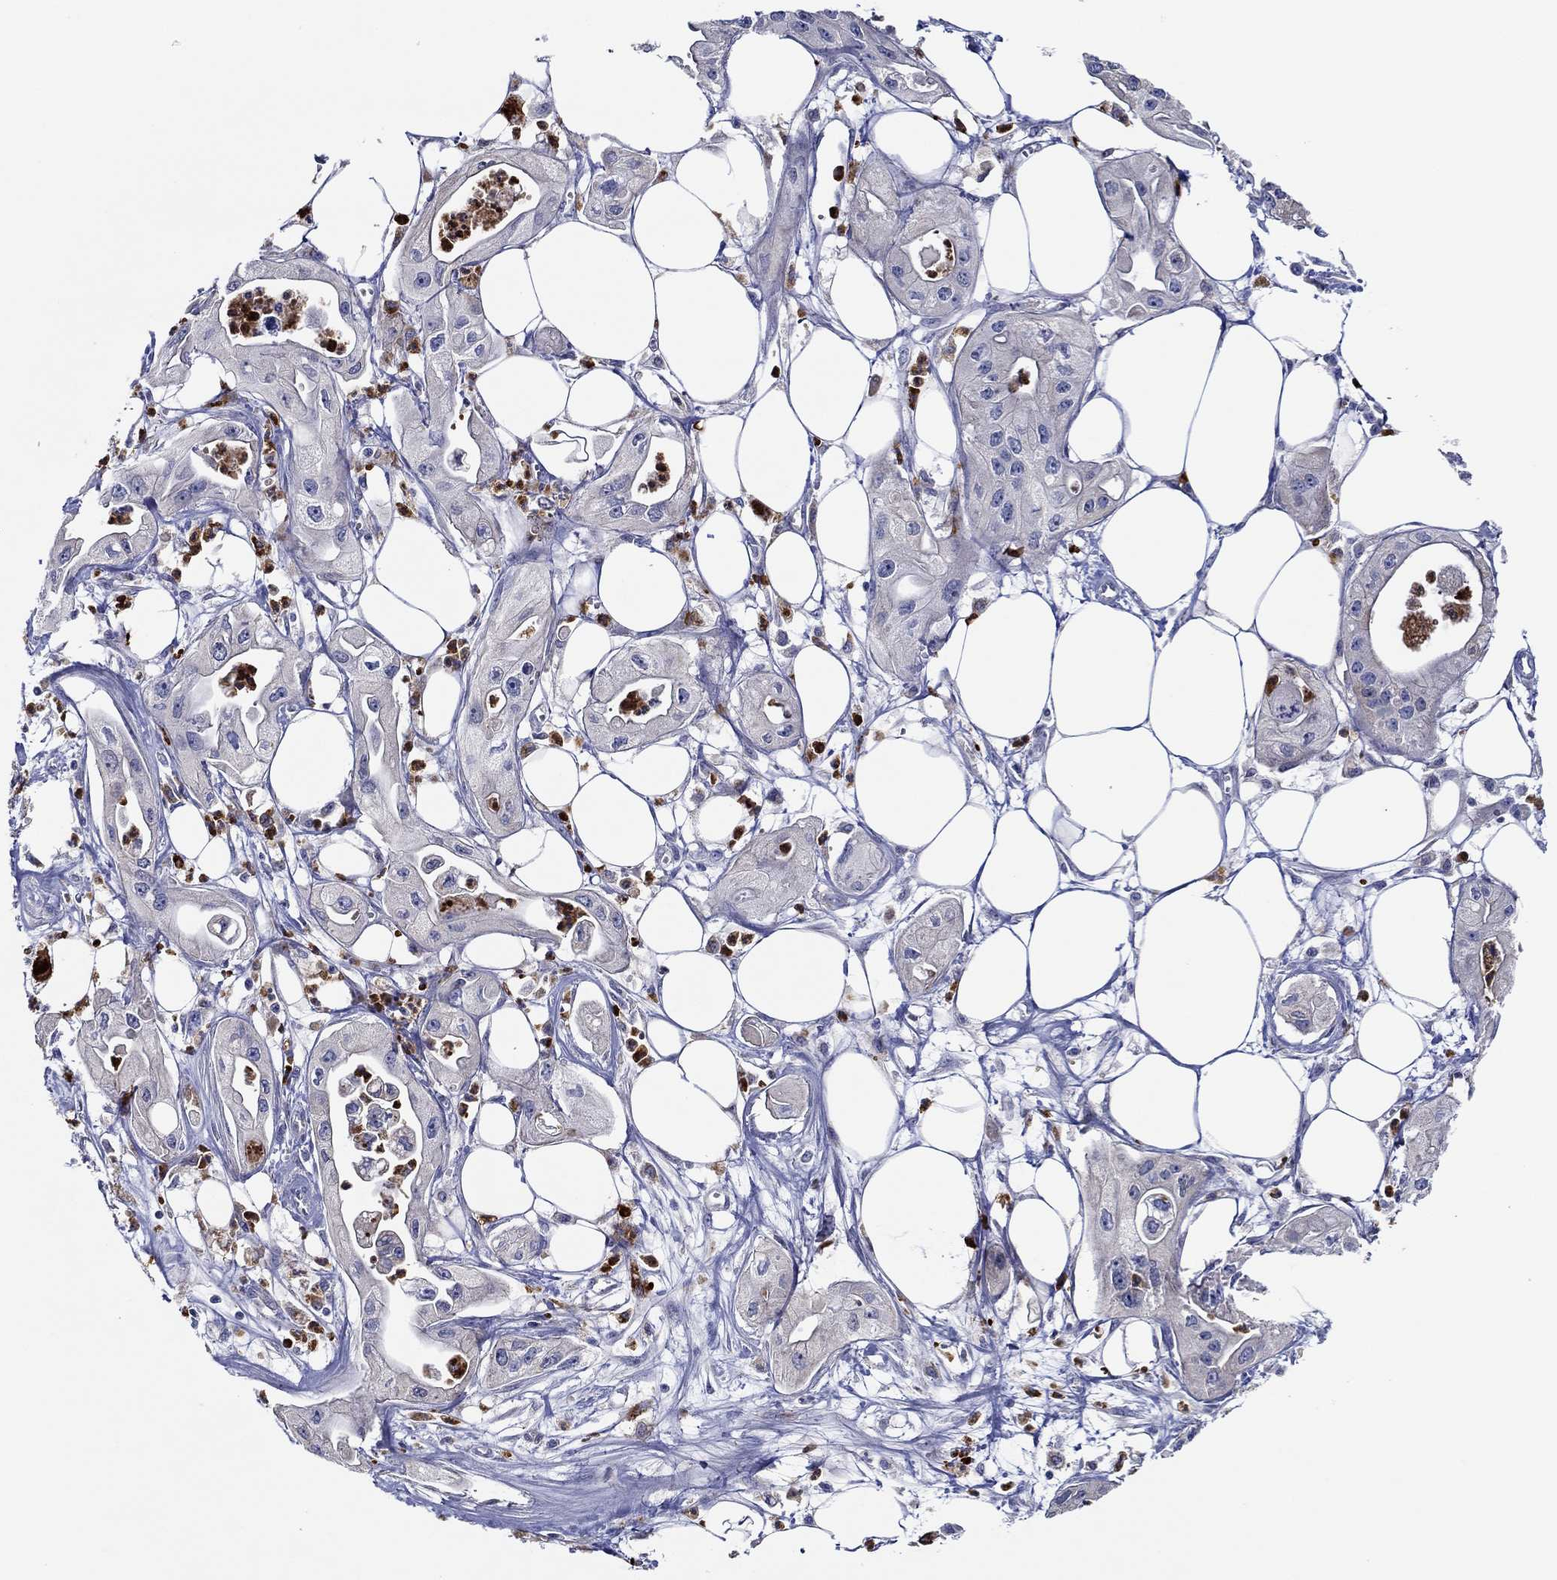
{"staining": {"intensity": "negative", "quantity": "none", "location": "none"}, "tissue": "pancreatic cancer", "cell_type": "Tumor cells", "image_type": "cancer", "snomed": [{"axis": "morphology", "description": "Adenocarcinoma, NOS"}, {"axis": "topography", "description": "Pancreas"}], "caption": "Micrograph shows no protein positivity in tumor cells of pancreatic cancer (adenocarcinoma) tissue.", "gene": "CHIT1", "patient": {"sex": "male", "age": 70}}